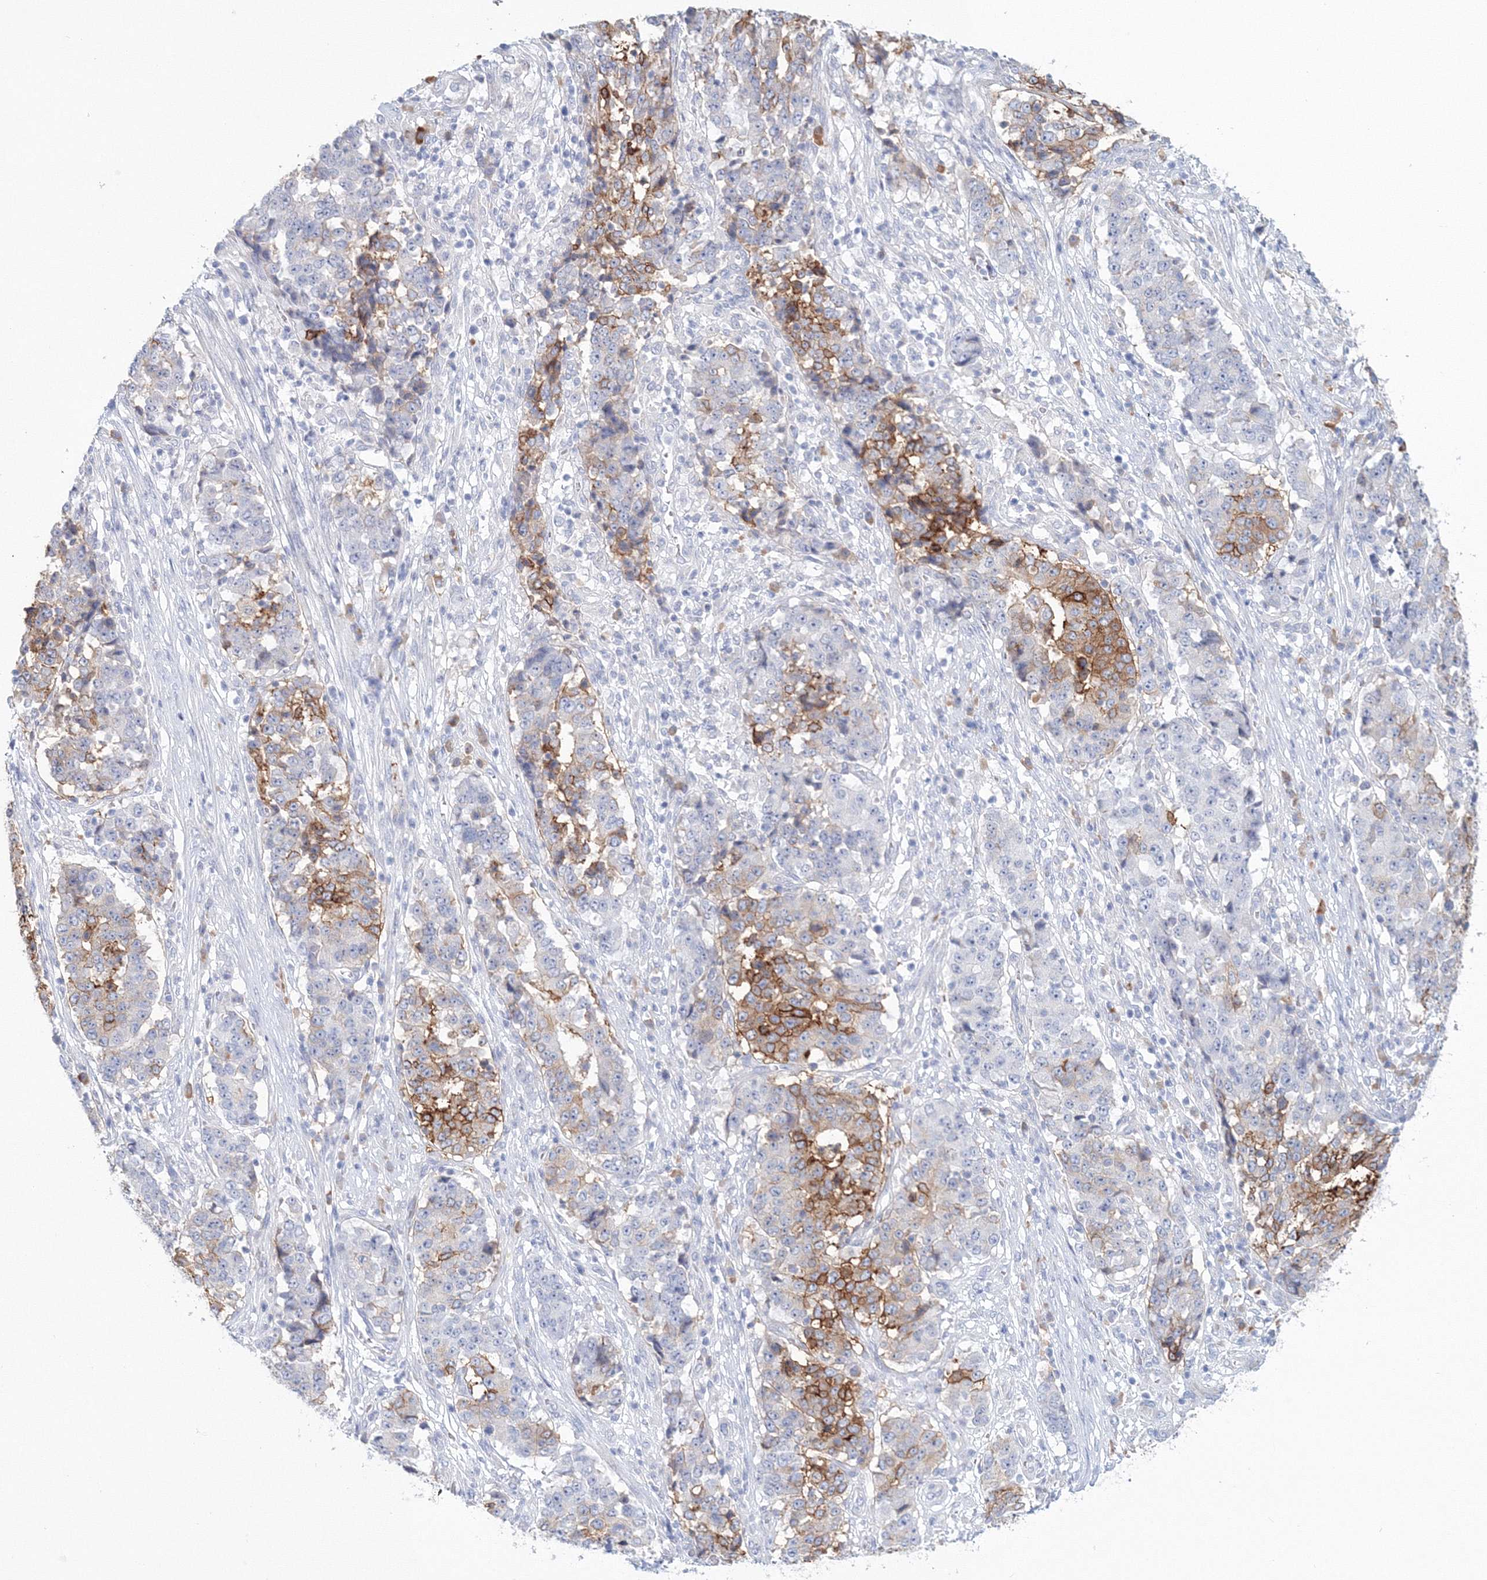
{"staining": {"intensity": "moderate", "quantity": "25%-75%", "location": "cytoplasmic/membranous"}, "tissue": "stomach cancer", "cell_type": "Tumor cells", "image_type": "cancer", "snomed": [{"axis": "morphology", "description": "Adenocarcinoma, NOS"}, {"axis": "topography", "description": "Stomach"}], "caption": "High-magnification brightfield microscopy of stomach cancer stained with DAB (3,3'-diaminobenzidine) (brown) and counterstained with hematoxylin (blue). tumor cells exhibit moderate cytoplasmic/membranous staining is identified in approximately25%-75% of cells.", "gene": "VSIG1", "patient": {"sex": "male", "age": 59}}